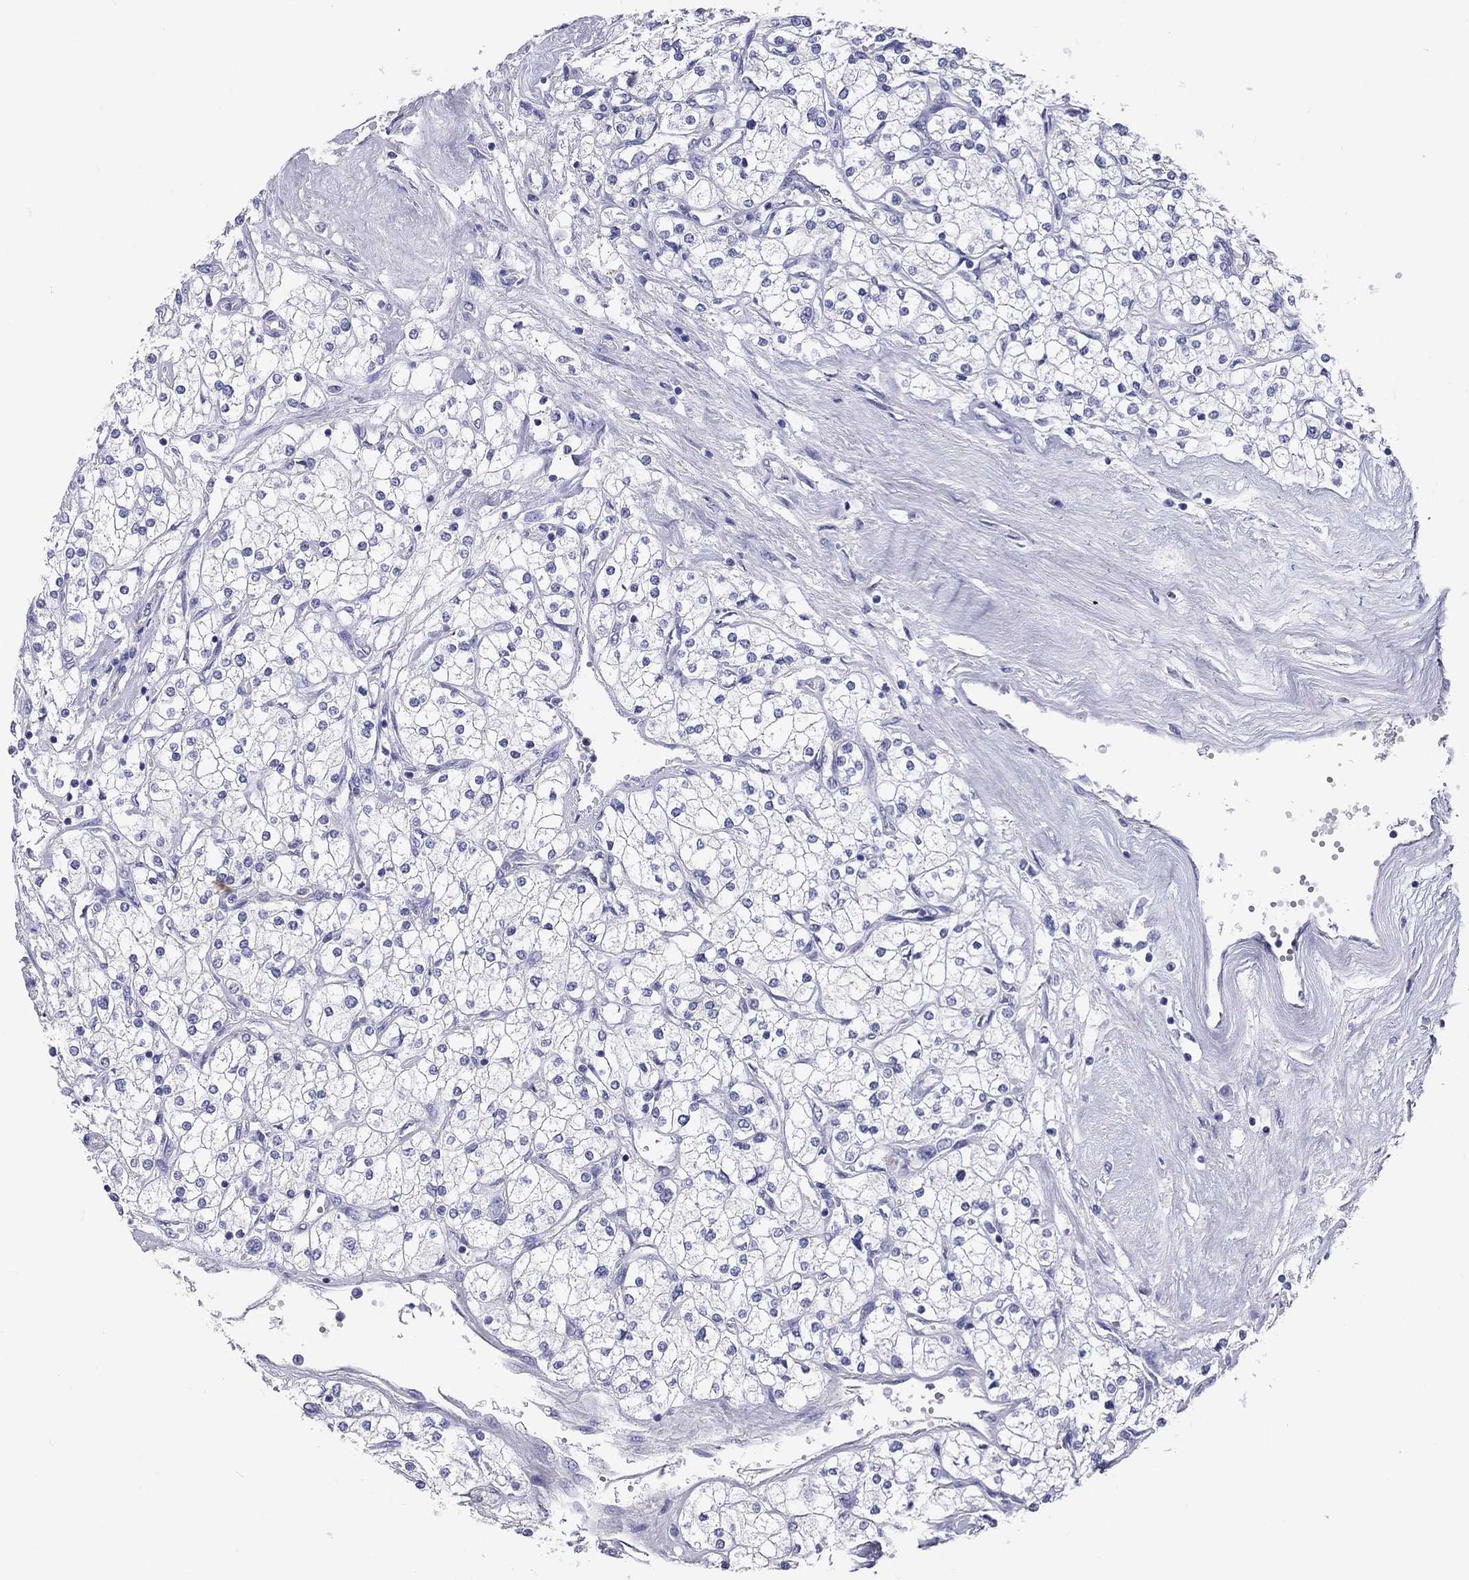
{"staining": {"intensity": "negative", "quantity": "none", "location": "none"}, "tissue": "renal cancer", "cell_type": "Tumor cells", "image_type": "cancer", "snomed": [{"axis": "morphology", "description": "Adenocarcinoma, NOS"}, {"axis": "topography", "description": "Kidney"}], "caption": "Adenocarcinoma (renal) was stained to show a protein in brown. There is no significant expression in tumor cells. Nuclei are stained in blue.", "gene": "DNALI1", "patient": {"sex": "male", "age": 80}}